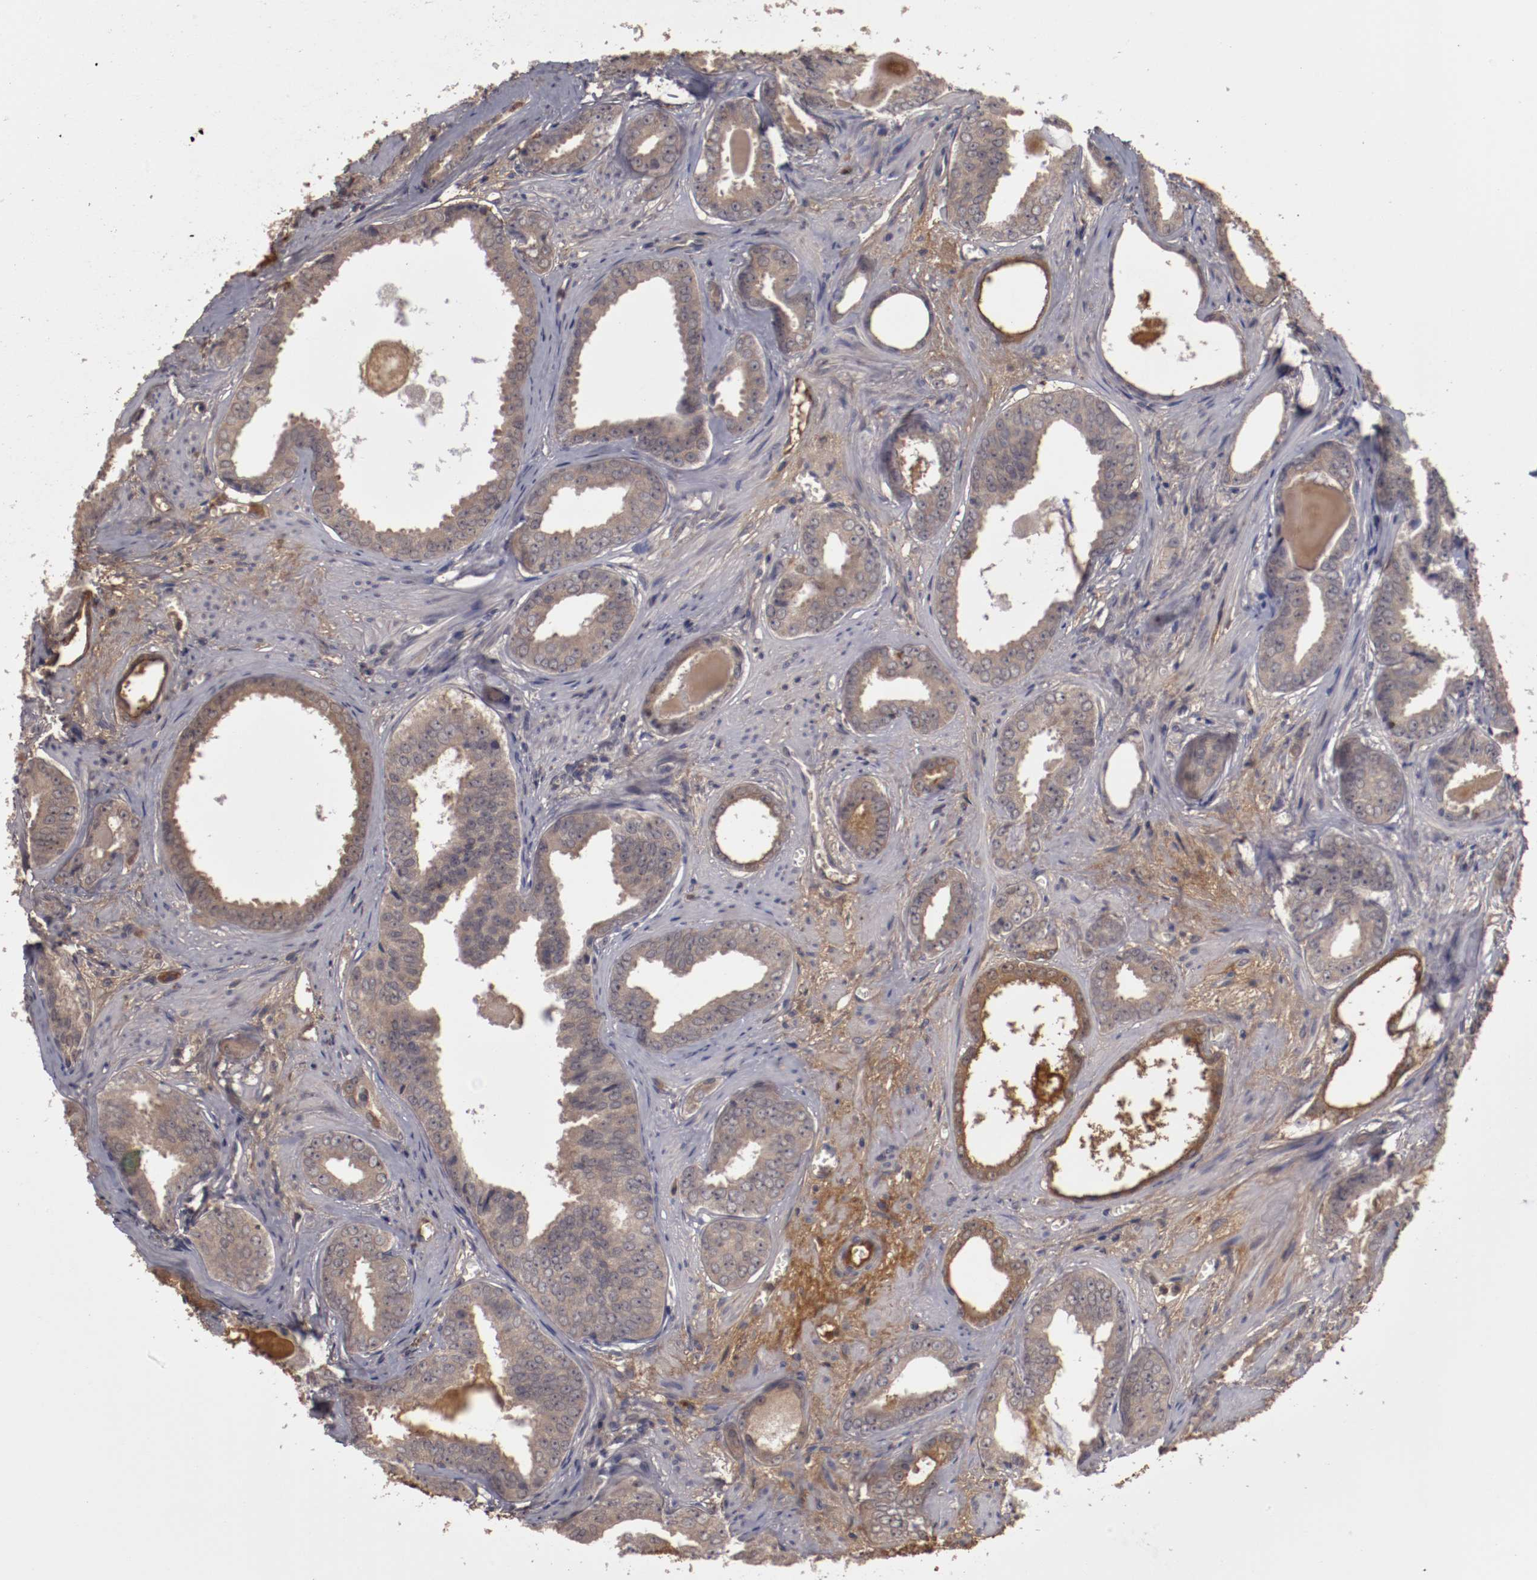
{"staining": {"intensity": "weak", "quantity": "25%-75%", "location": "cytoplasmic/membranous"}, "tissue": "prostate cancer", "cell_type": "Tumor cells", "image_type": "cancer", "snomed": [{"axis": "morphology", "description": "Adenocarcinoma, Medium grade"}, {"axis": "topography", "description": "Prostate"}], "caption": "Tumor cells demonstrate low levels of weak cytoplasmic/membranous expression in approximately 25%-75% of cells in prostate adenocarcinoma (medium-grade).", "gene": "CP", "patient": {"sex": "male", "age": 79}}